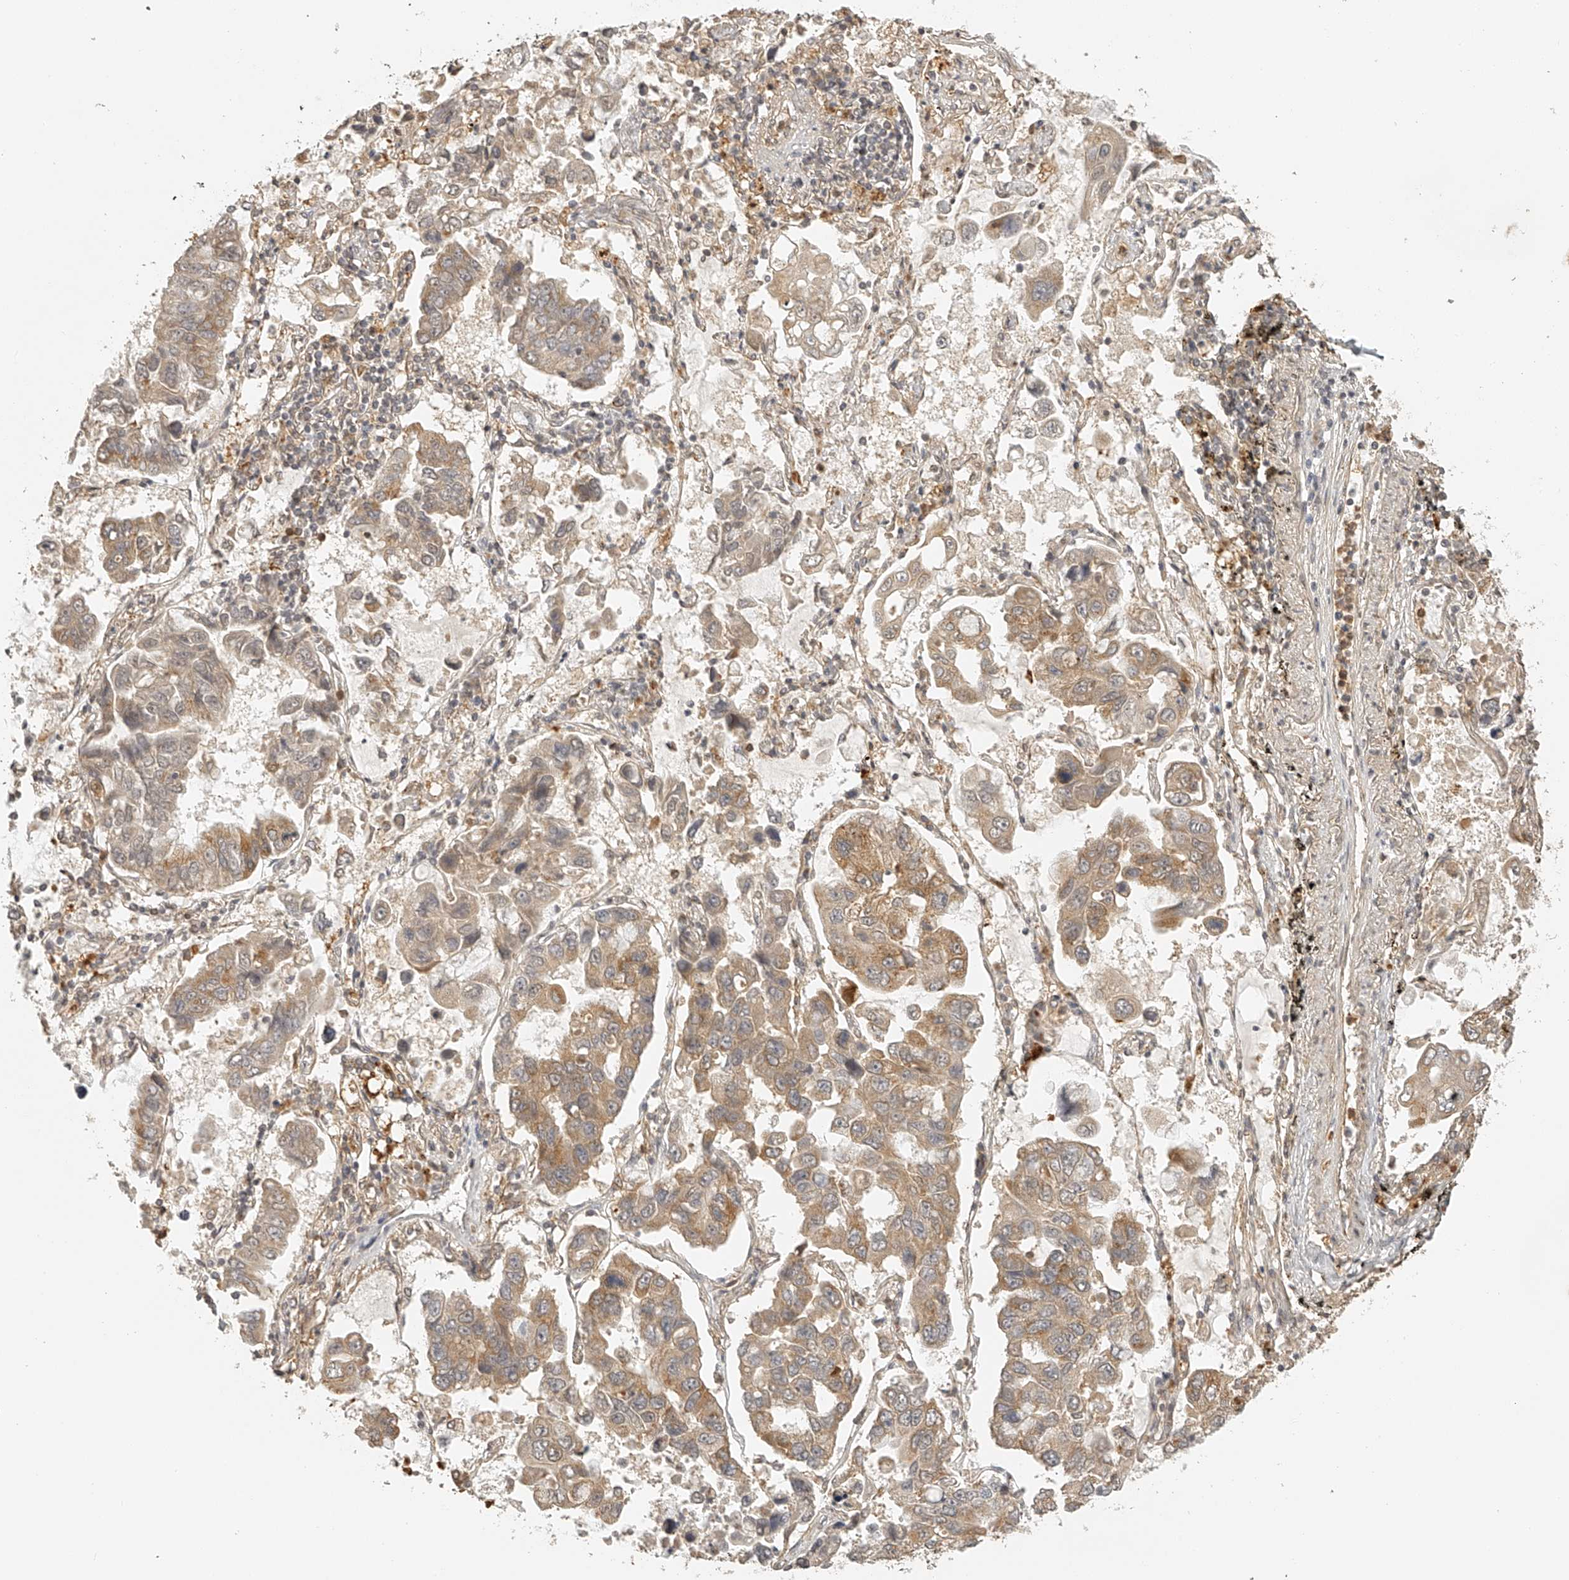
{"staining": {"intensity": "moderate", "quantity": "<25%", "location": "cytoplasmic/membranous"}, "tissue": "lung cancer", "cell_type": "Tumor cells", "image_type": "cancer", "snomed": [{"axis": "morphology", "description": "Adenocarcinoma, NOS"}, {"axis": "topography", "description": "Lung"}], "caption": "Immunohistochemistry (IHC) micrograph of neoplastic tissue: human lung adenocarcinoma stained using immunohistochemistry (IHC) demonstrates low levels of moderate protein expression localized specifically in the cytoplasmic/membranous of tumor cells, appearing as a cytoplasmic/membranous brown color.", "gene": "BCL2L11", "patient": {"sex": "male", "age": 64}}